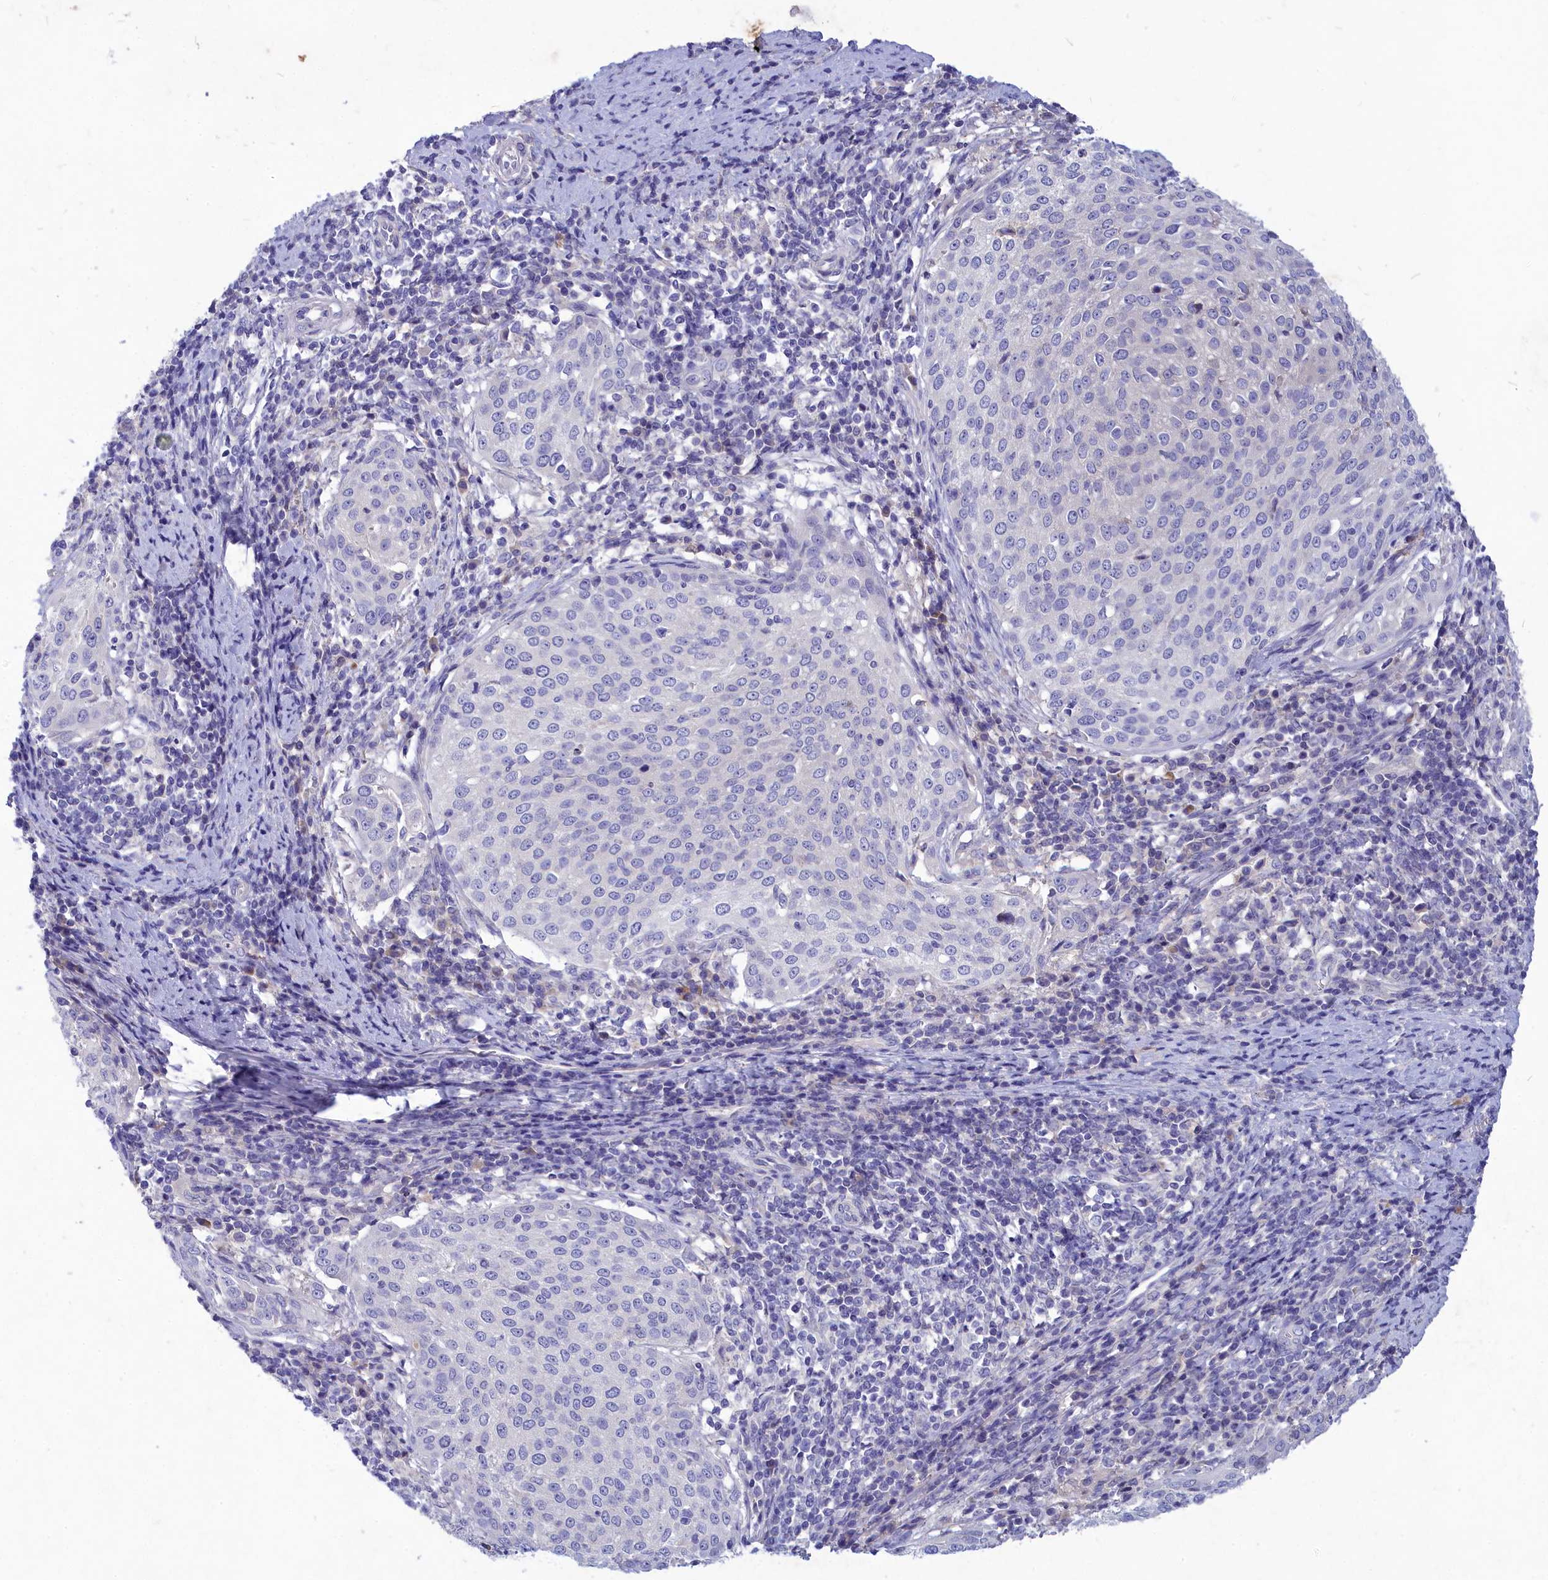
{"staining": {"intensity": "negative", "quantity": "none", "location": "none"}, "tissue": "cervical cancer", "cell_type": "Tumor cells", "image_type": "cancer", "snomed": [{"axis": "morphology", "description": "Squamous cell carcinoma, NOS"}, {"axis": "topography", "description": "Cervix"}], "caption": "This is a histopathology image of immunohistochemistry (IHC) staining of cervical squamous cell carcinoma, which shows no staining in tumor cells. Nuclei are stained in blue.", "gene": "DEFB119", "patient": {"sex": "female", "age": 57}}